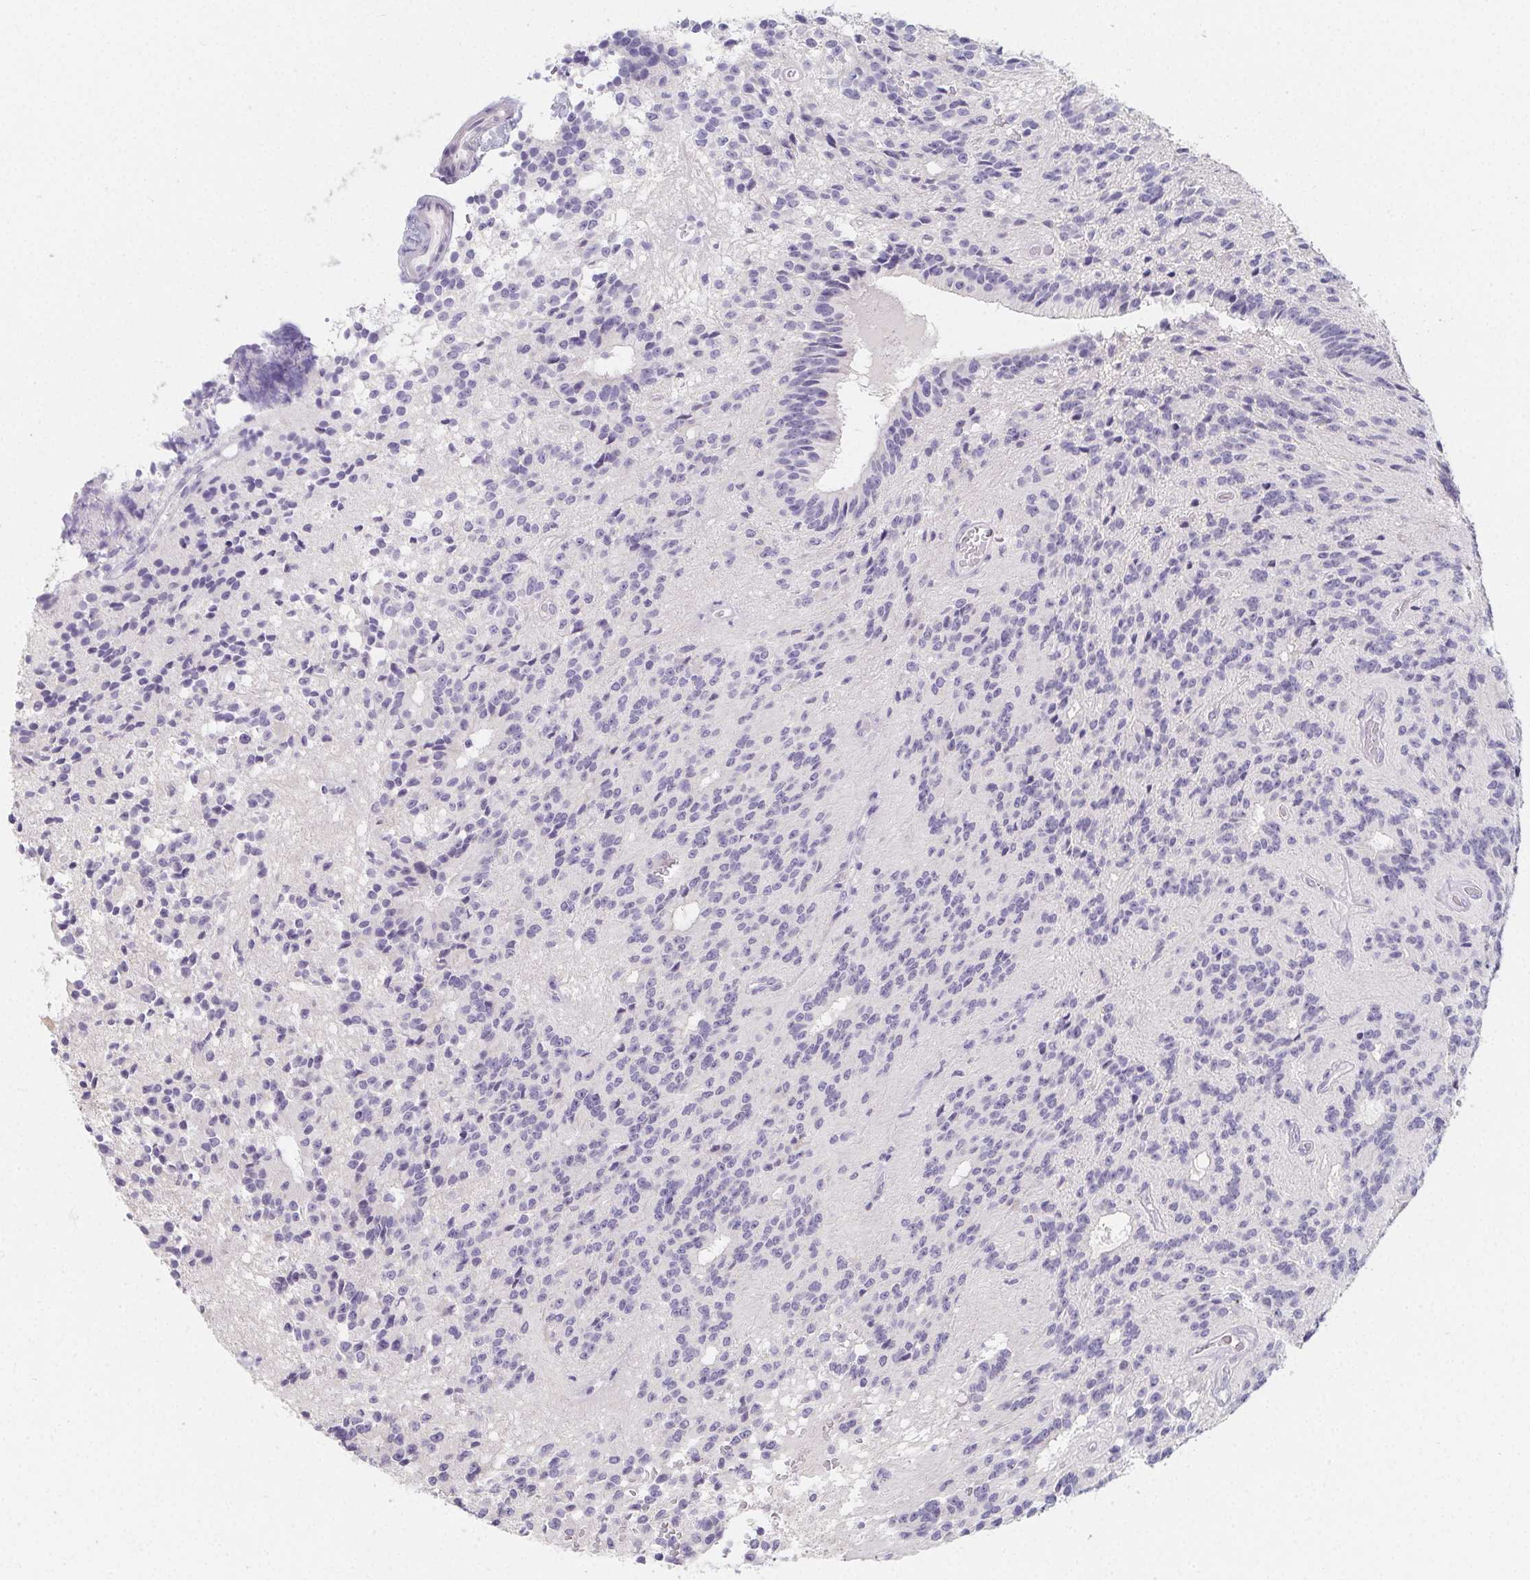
{"staining": {"intensity": "negative", "quantity": "none", "location": "none"}, "tissue": "glioma", "cell_type": "Tumor cells", "image_type": "cancer", "snomed": [{"axis": "morphology", "description": "Glioma, malignant, Low grade"}, {"axis": "topography", "description": "Brain"}], "caption": "Tumor cells are negative for protein expression in human malignant low-grade glioma.", "gene": "GLIPR1L1", "patient": {"sex": "male", "age": 31}}